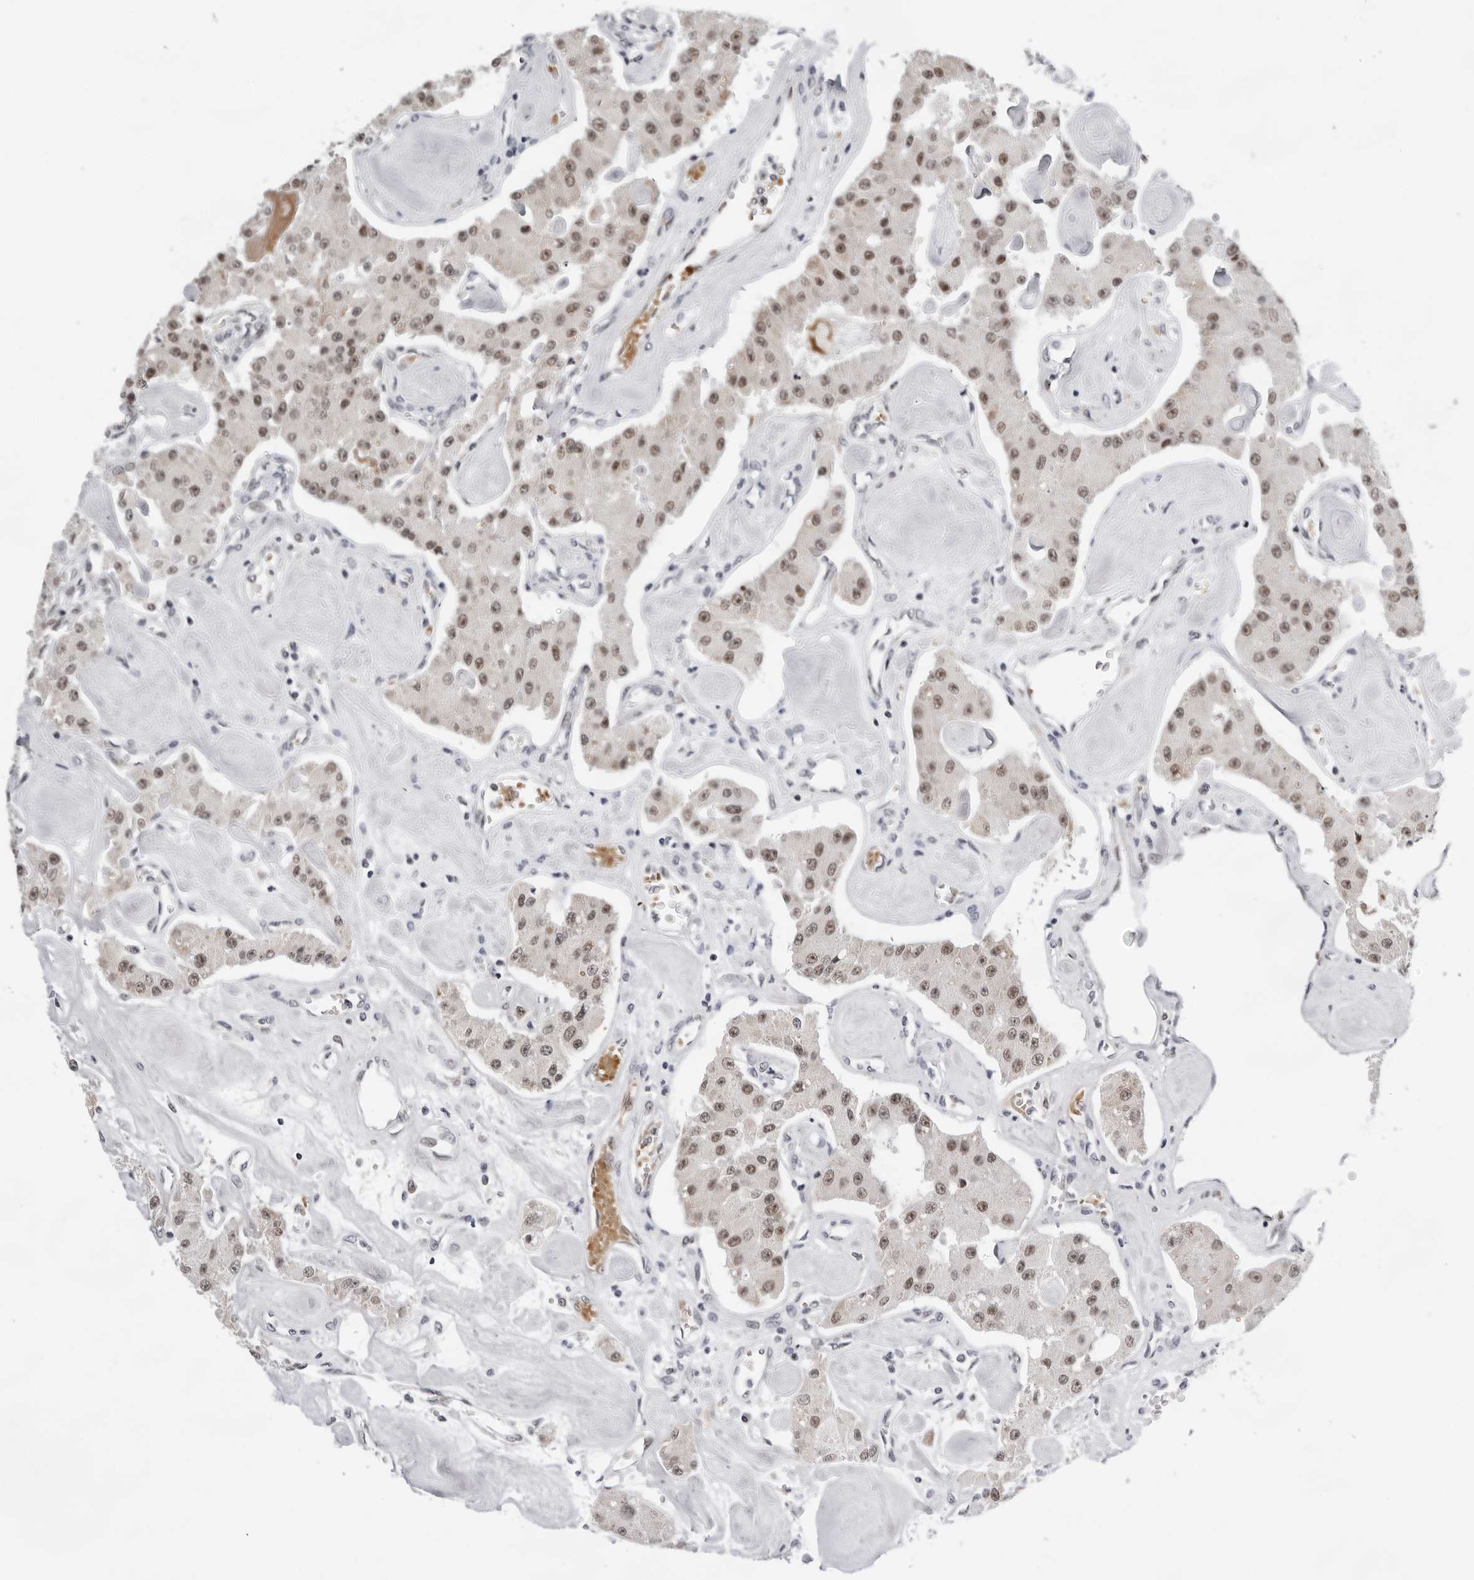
{"staining": {"intensity": "moderate", "quantity": ">75%", "location": "nuclear"}, "tissue": "carcinoid", "cell_type": "Tumor cells", "image_type": "cancer", "snomed": [{"axis": "morphology", "description": "Carcinoid, malignant, NOS"}, {"axis": "topography", "description": "Pancreas"}], "caption": "This is a photomicrograph of IHC staining of carcinoid, which shows moderate expression in the nuclear of tumor cells.", "gene": "USP1", "patient": {"sex": "male", "age": 41}}